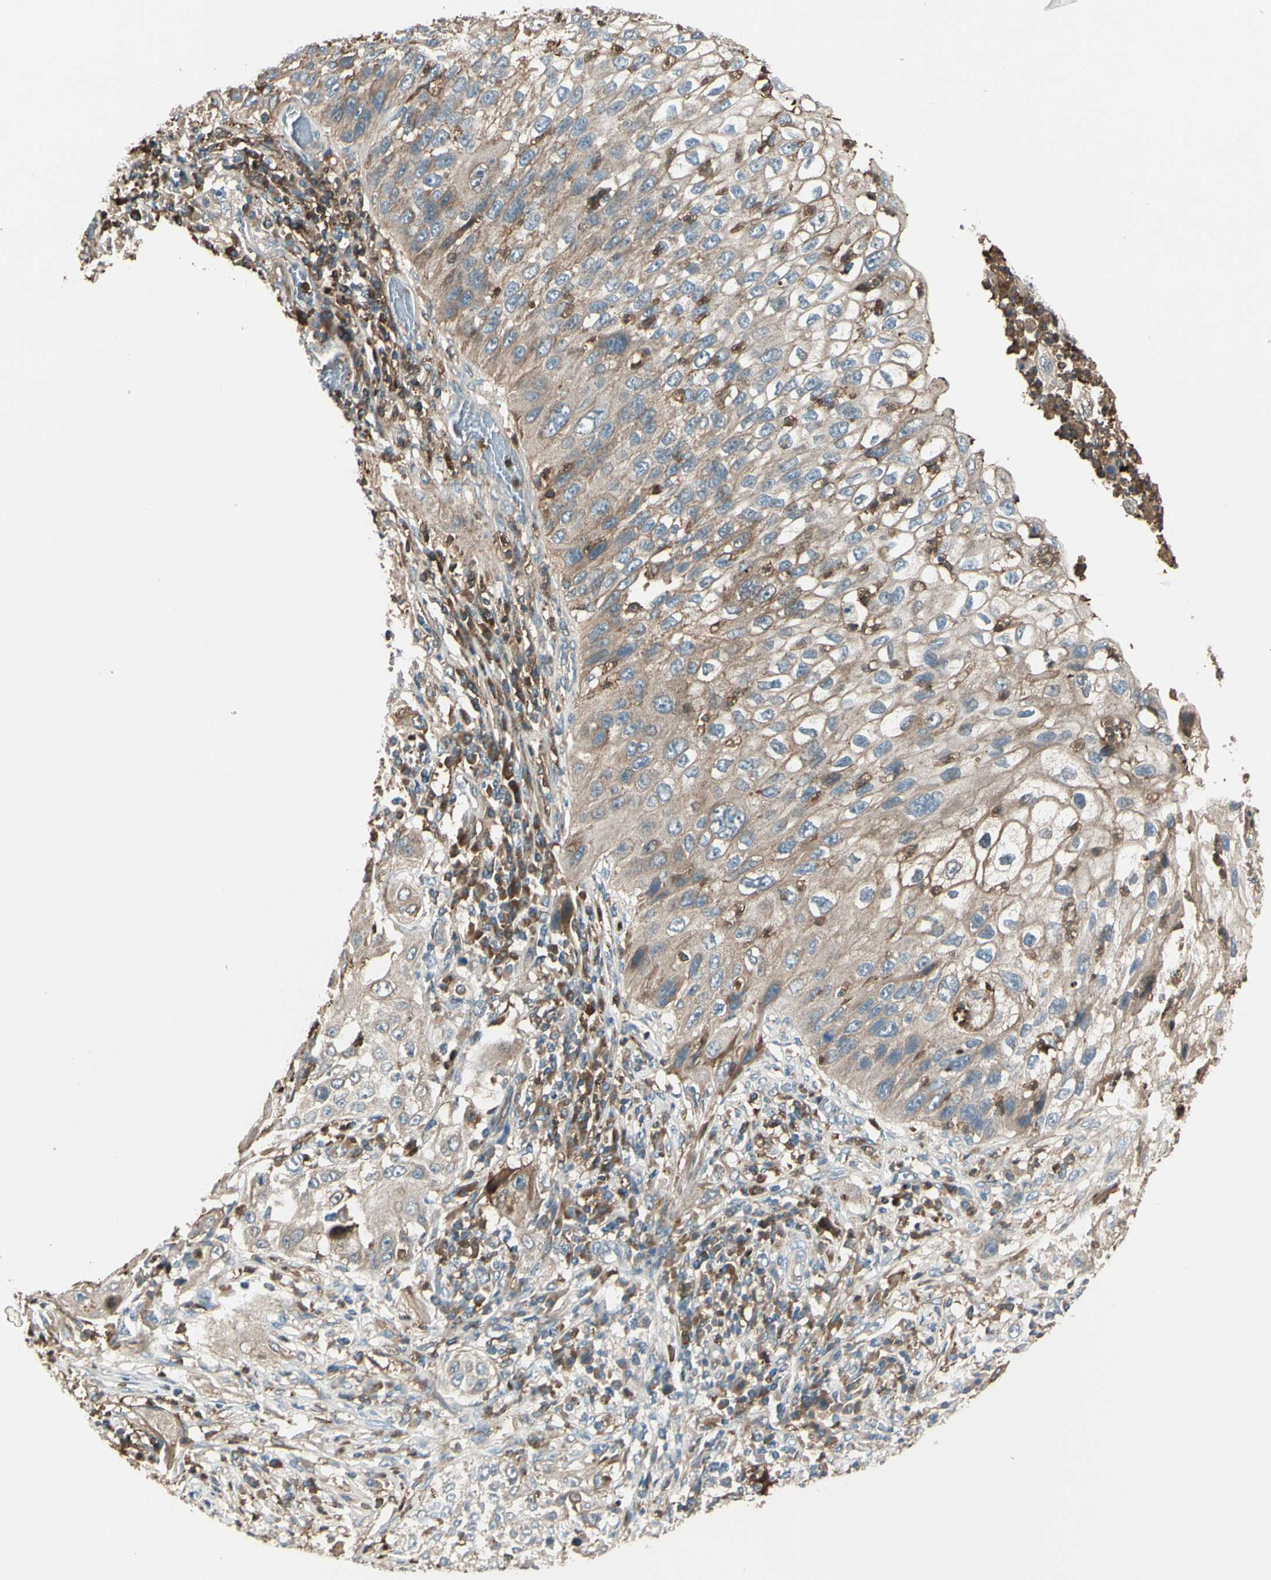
{"staining": {"intensity": "weak", "quantity": ">75%", "location": "cytoplasmic/membranous"}, "tissue": "lung cancer", "cell_type": "Tumor cells", "image_type": "cancer", "snomed": [{"axis": "morphology", "description": "Inflammation, NOS"}, {"axis": "morphology", "description": "Squamous cell carcinoma, NOS"}, {"axis": "topography", "description": "Lymph node"}, {"axis": "topography", "description": "Soft tissue"}, {"axis": "topography", "description": "Lung"}], "caption": "Protein expression analysis of human lung squamous cell carcinoma reveals weak cytoplasmic/membranous staining in about >75% of tumor cells. (DAB (3,3'-diaminobenzidine) IHC, brown staining for protein, blue staining for nuclei).", "gene": "STX11", "patient": {"sex": "male", "age": 66}}